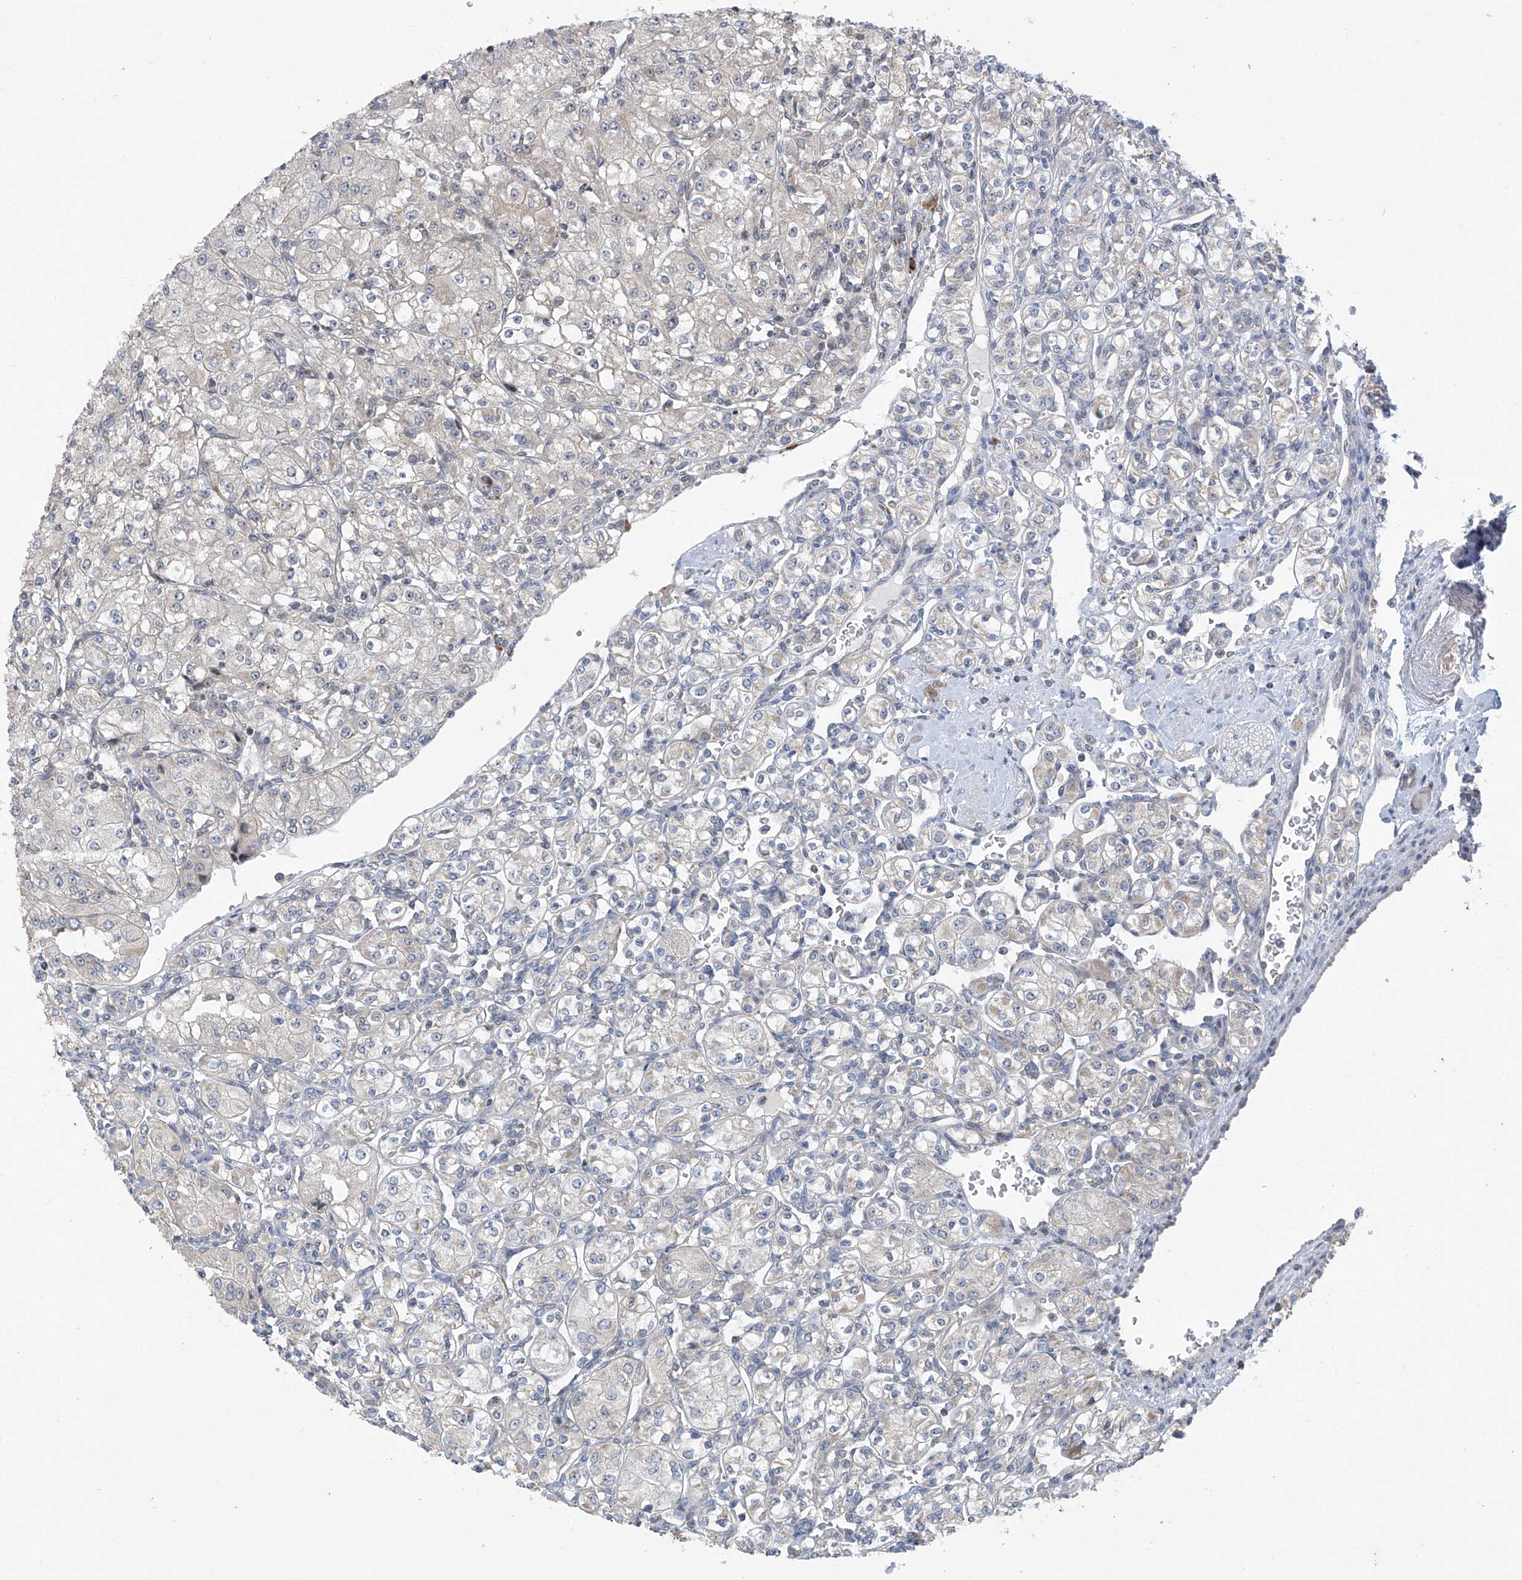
{"staining": {"intensity": "negative", "quantity": "none", "location": "none"}, "tissue": "renal cancer", "cell_type": "Tumor cells", "image_type": "cancer", "snomed": [{"axis": "morphology", "description": "Adenocarcinoma, NOS"}, {"axis": "topography", "description": "Kidney"}], "caption": "A micrograph of renal cancer stained for a protein displays no brown staining in tumor cells.", "gene": "SLCO4A1", "patient": {"sex": "male", "age": 77}}